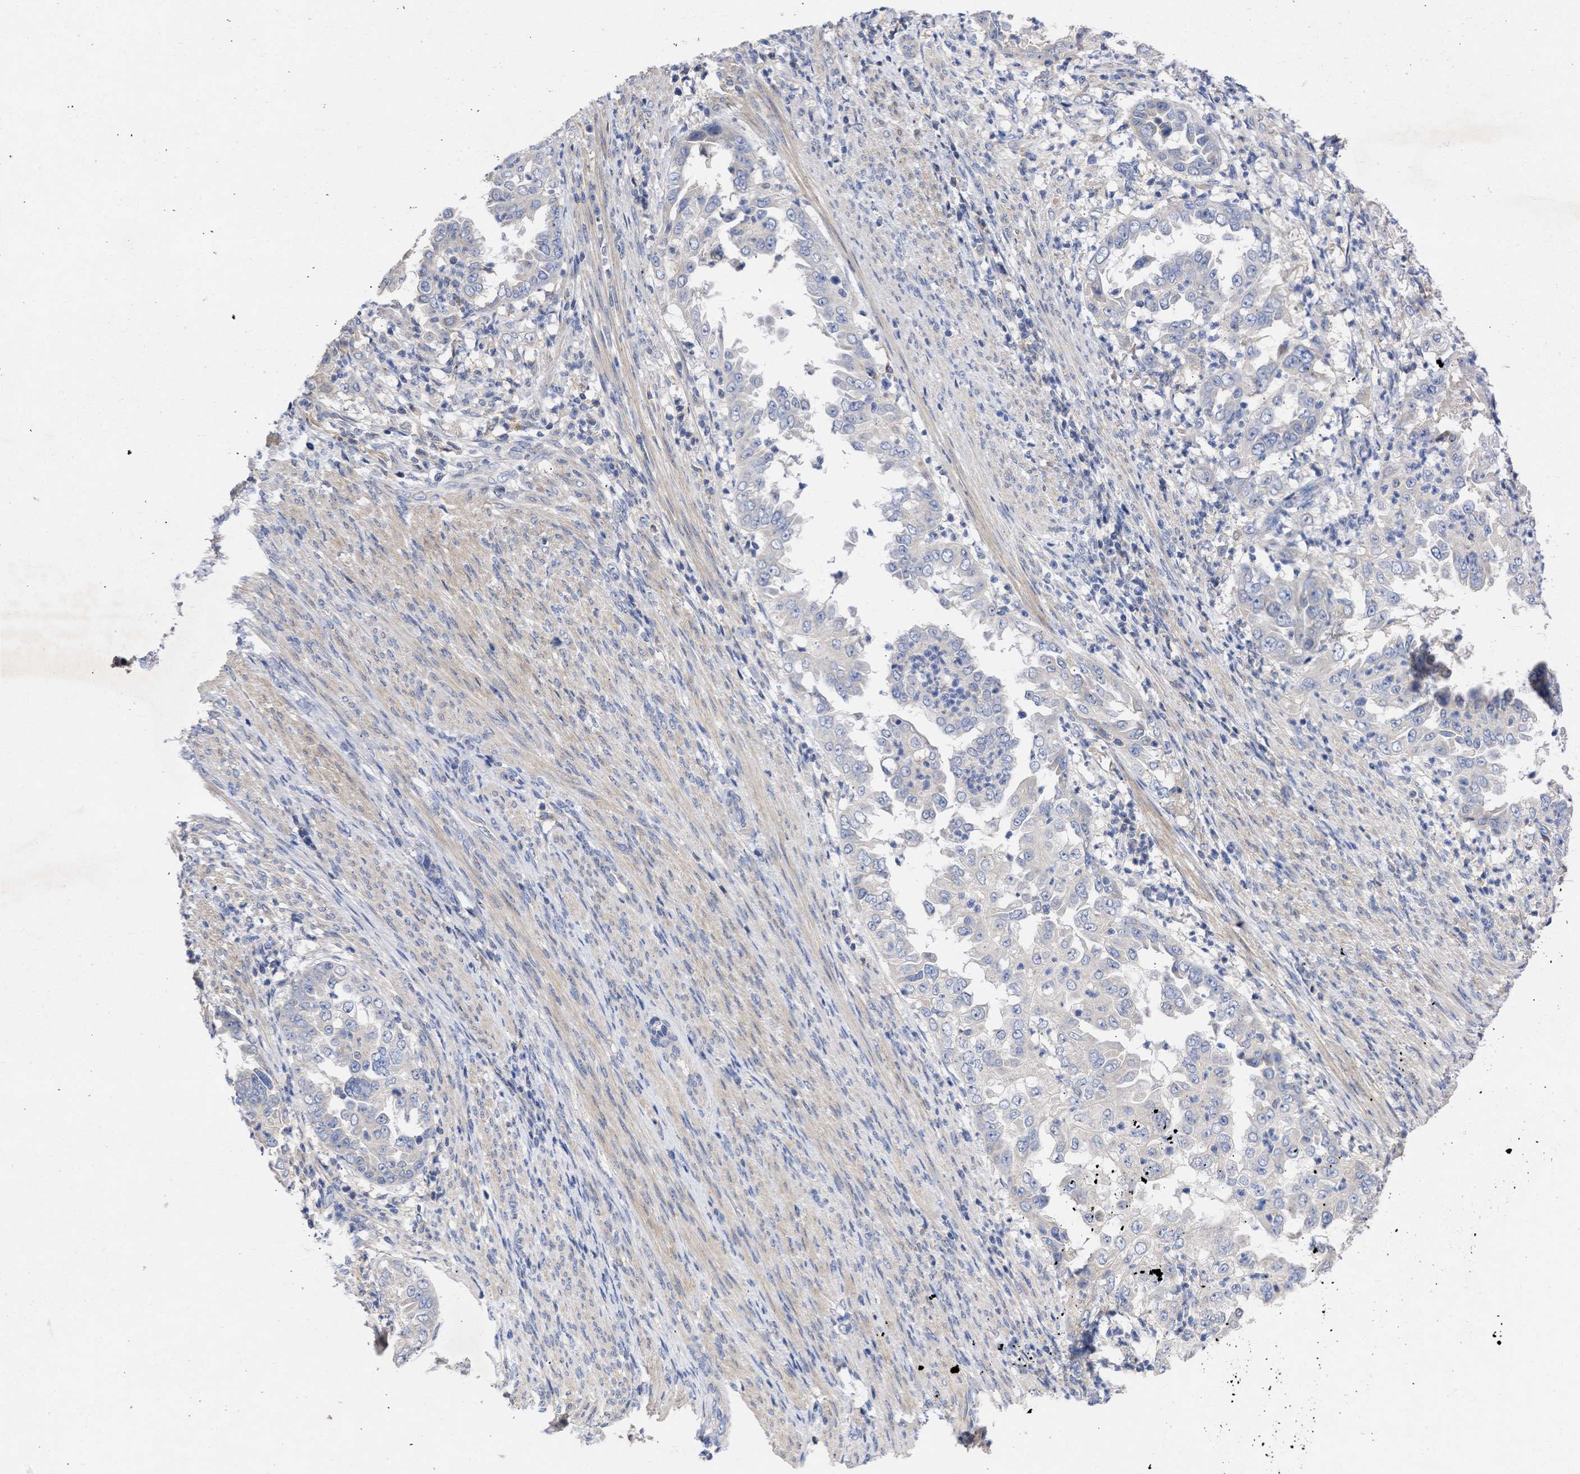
{"staining": {"intensity": "negative", "quantity": "none", "location": "none"}, "tissue": "endometrial cancer", "cell_type": "Tumor cells", "image_type": "cancer", "snomed": [{"axis": "morphology", "description": "Adenocarcinoma, NOS"}, {"axis": "topography", "description": "Endometrium"}], "caption": "Tumor cells show no significant expression in endometrial adenocarcinoma. The staining was performed using DAB (3,3'-diaminobenzidine) to visualize the protein expression in brown, while the nuclei were stained in blue with hematoxylin (Magnification: 20x).", "gene": "ARHGEF4", "patient": {"sex": "female", "age": 85}}